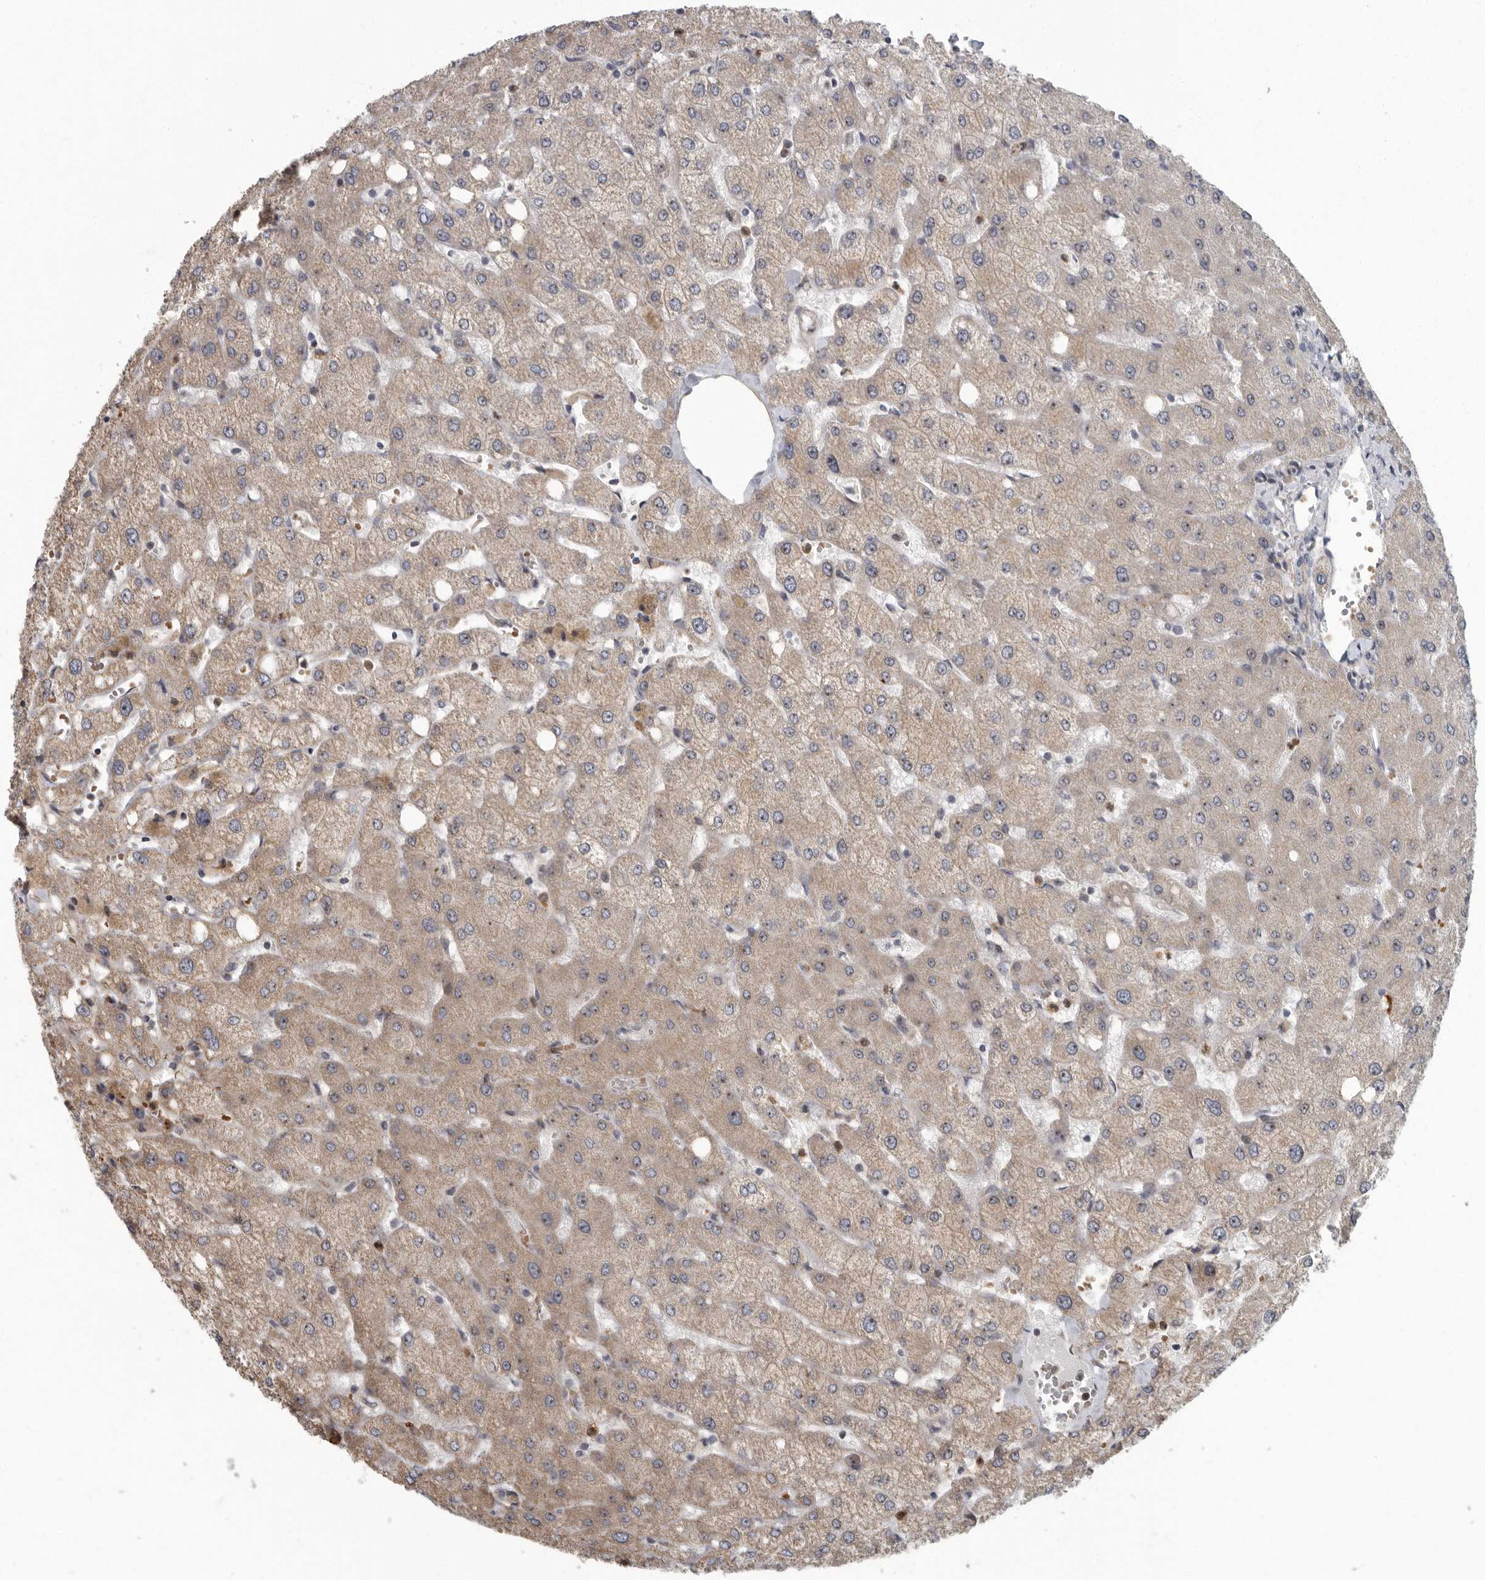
{"staining": {"intensity": "negative", "quantity": "none", "location": "none"}, "tissue": "liver", "cell_type": "Cholangiocytes", "image_type": "normal", "snomed": [{"axis": "morphology", "description": "Normal tissue, NOS"}, {"axis": "topography", "description": "Liver"}], "caption": "Immunohistochemistry (IHC) histopathology image of unremarkable human liver stained for a protein (brown), which exhibits no staining in cholangiocytes. (Stains: DAB immunohistochemistry with hematoxylin counter stain, Microscopy: brightfield microscopy at high magnification).", "gene": "PDCD11", "patient": {"sex": "female", "age": 54}}